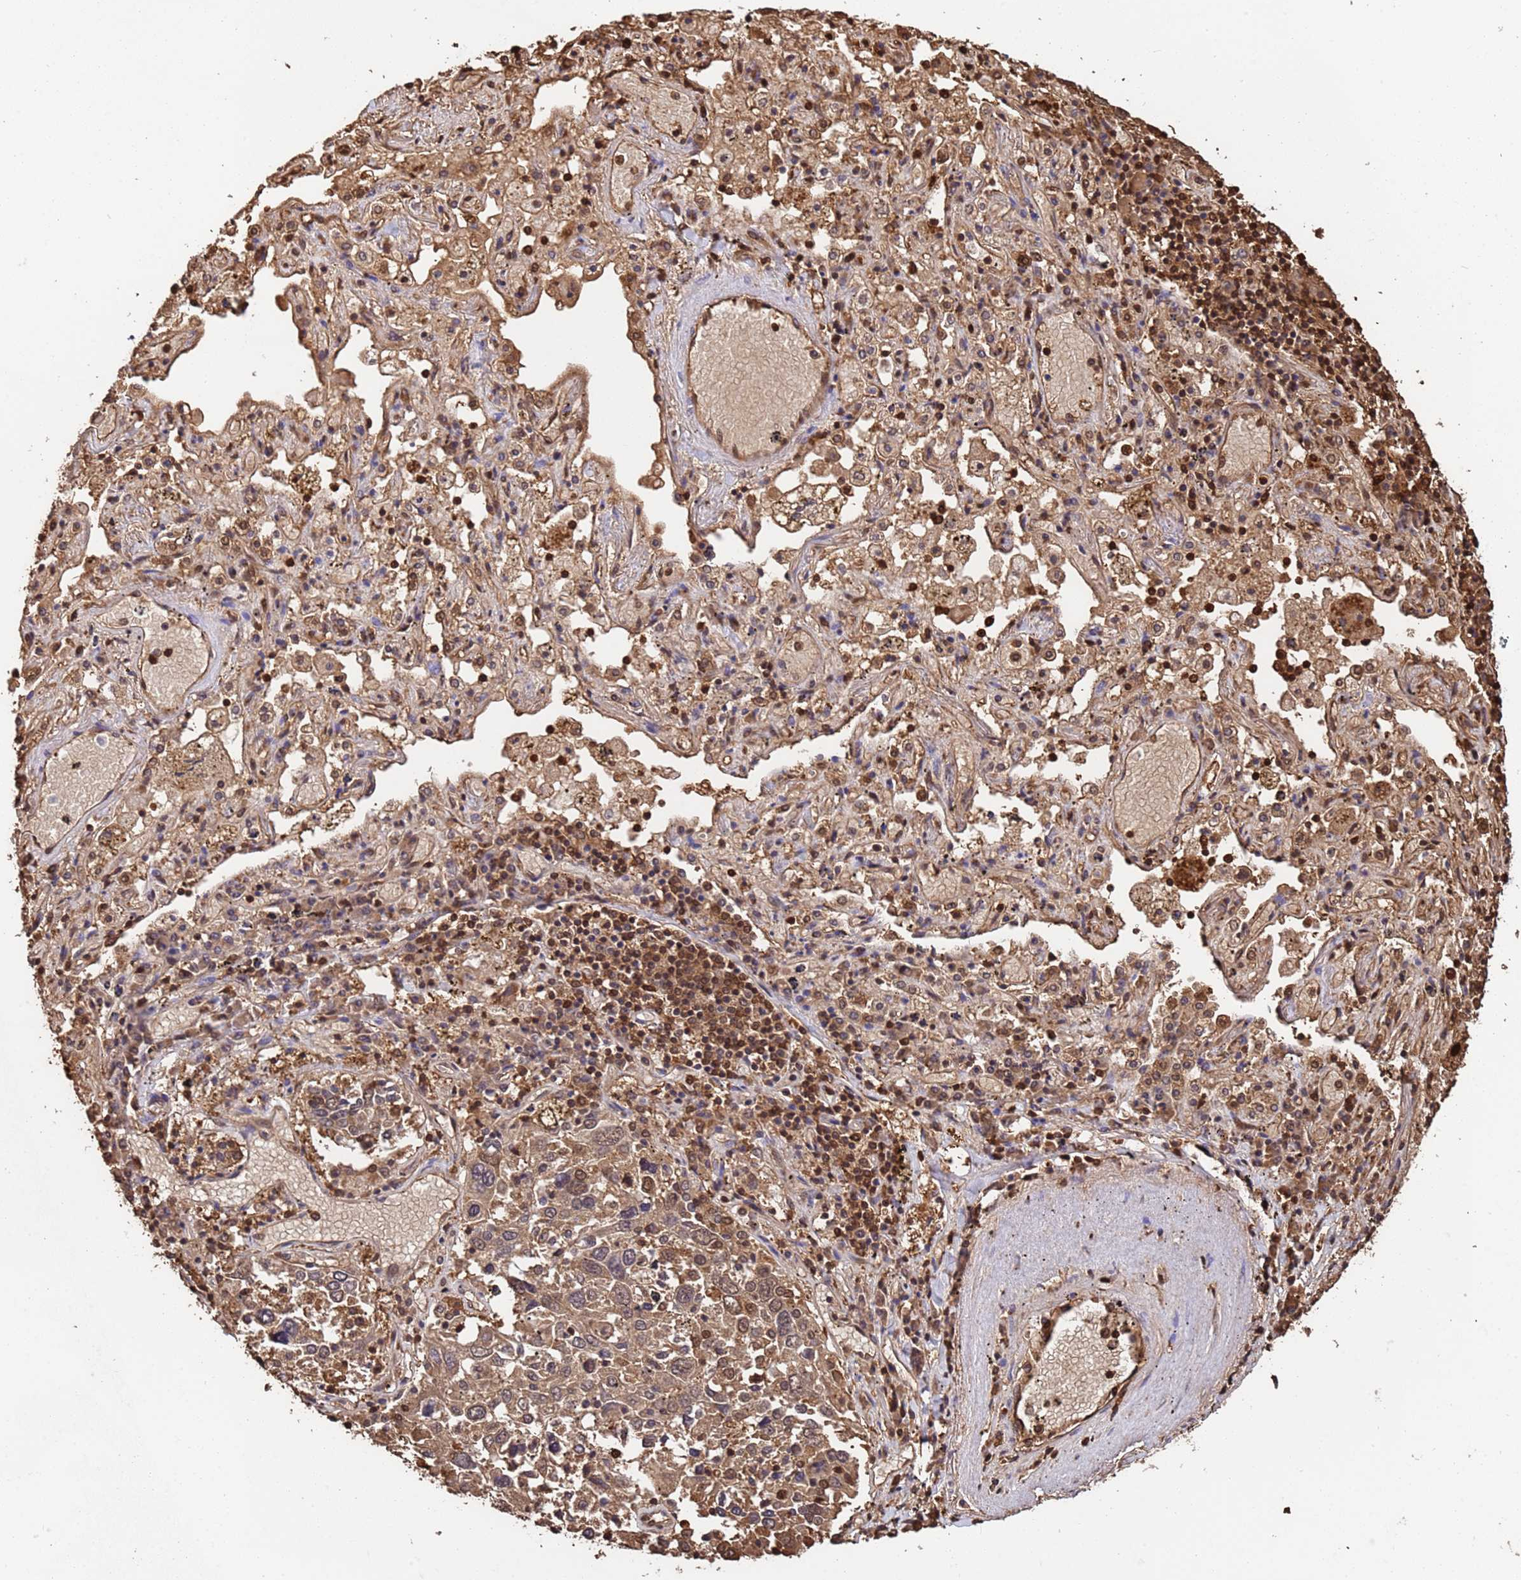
{"staining": {"intensity": "moderate", "quantity": ">75%", "location": "cytoplasmic/membranous"}, "tissue": "lung cancer", "cell_type": "Tumor cells", "image_type": "cancer", "snomed": [{"axis": "morphology", "description": "Squamous cell carcinoma, NOS"}, {"axis": "topography", "description": "Lung"}], "caption": "Brown immunohistochemical staining in lung cancer (squamous cell carcinoma) shows moderate cytoplasmic/membranous expression in about >75% of tumor cells. Using DAB (brown) and hematoxylin (blue) stains, captured at high magnification using brightfield microscopy.", "gene": "SUMO4", "patient": {"sex": "male", "age": 65}}